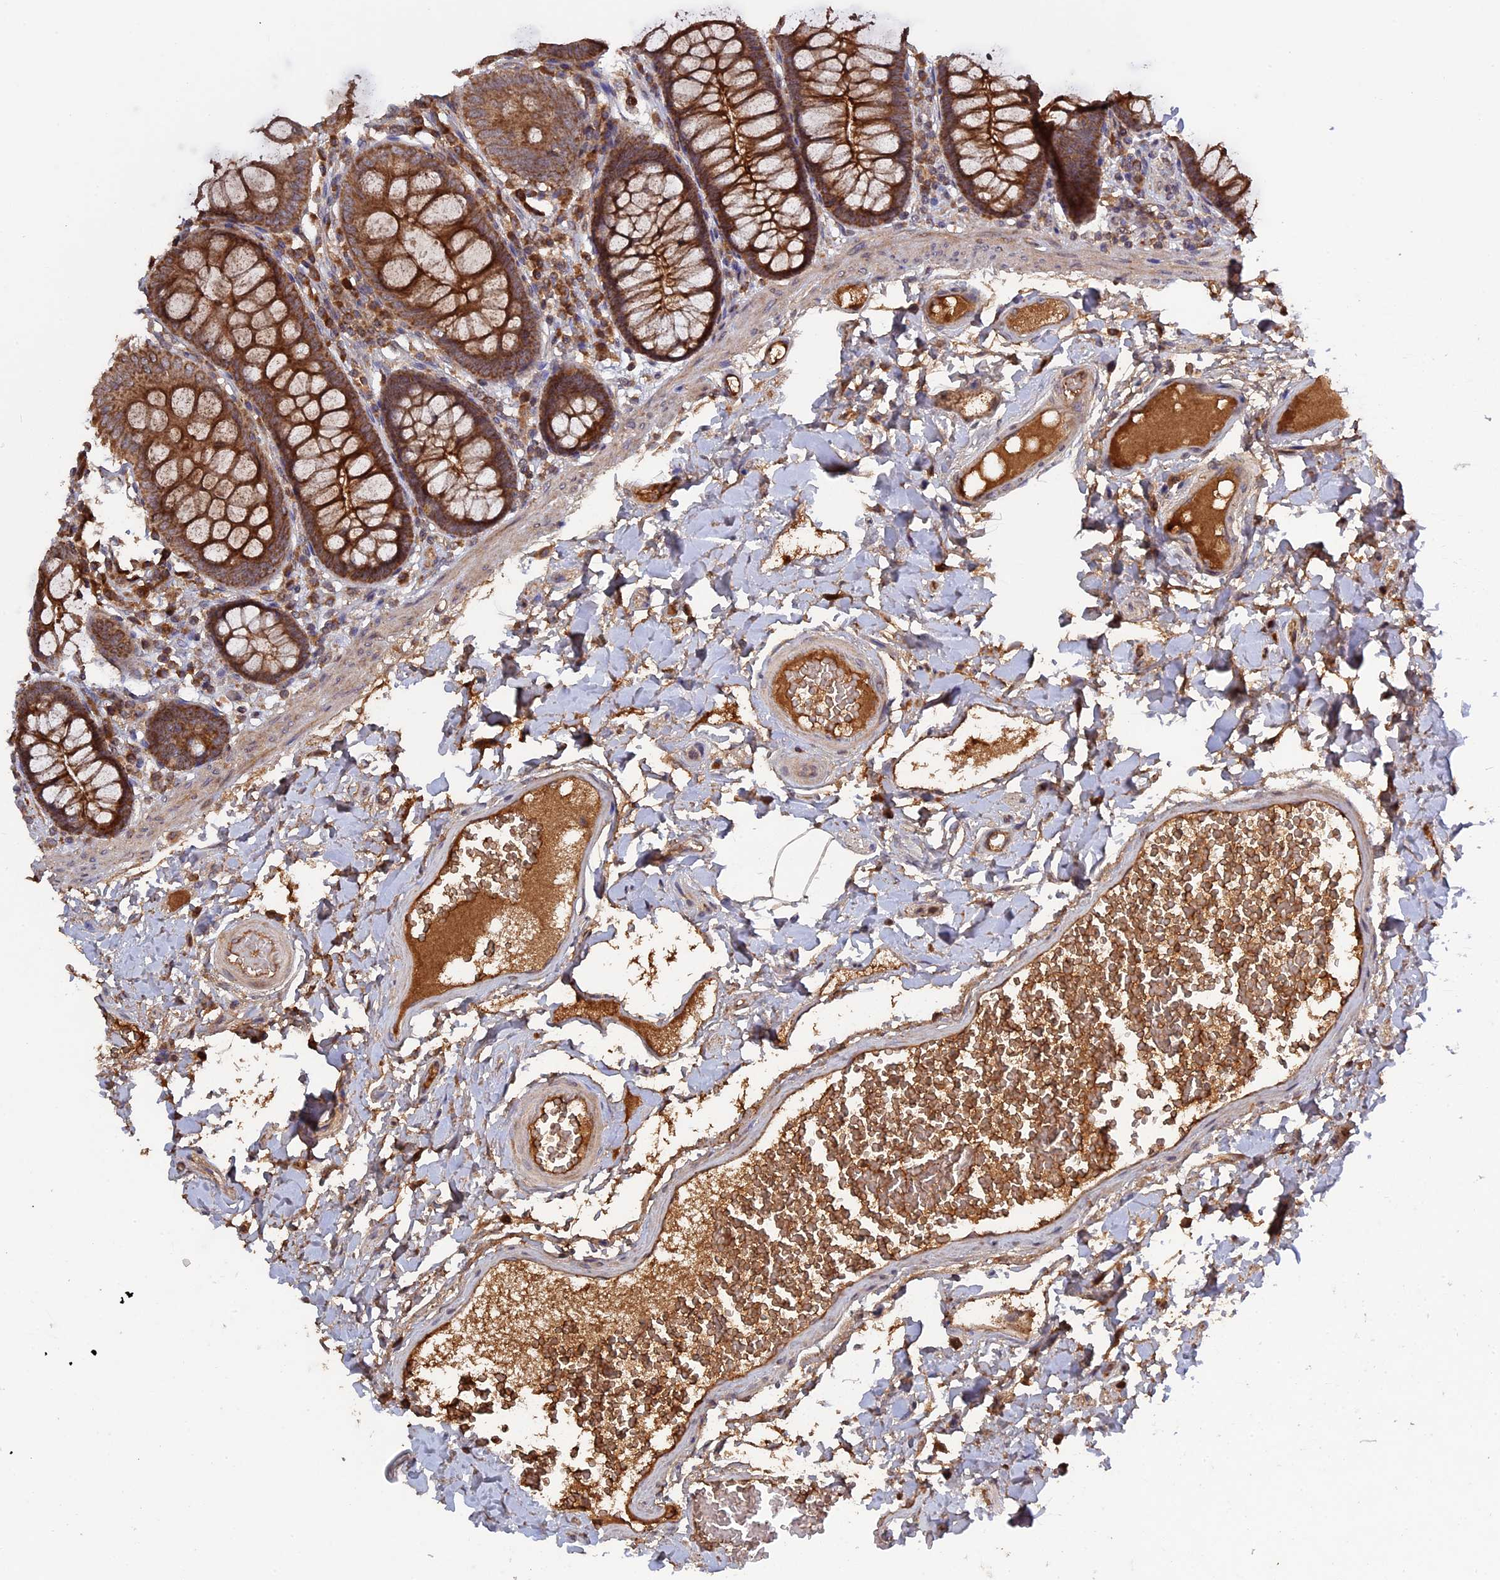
{"staining": {"intensity": "moderate", "quantity": "25%-75%", "location": "cytoplasmic/membranous"}, "tissue": "colon", "cell_type": "Endothelial cells", "image_type": "normal", "snomed": [{"axis": "morphology", "description": "Normal tissue, NOS"}, {"axis": "topography", "description": "Colon"}], "caption": "Protein staining of normal colon shows moderate cytoplasmic/membranous expression in approximately 25%-75% of endothelial cells. (DAB IHC with brightfield microscopy, high magnification).", "gene": "RAB15", "patient": {"sex": "male", "age": 84}}